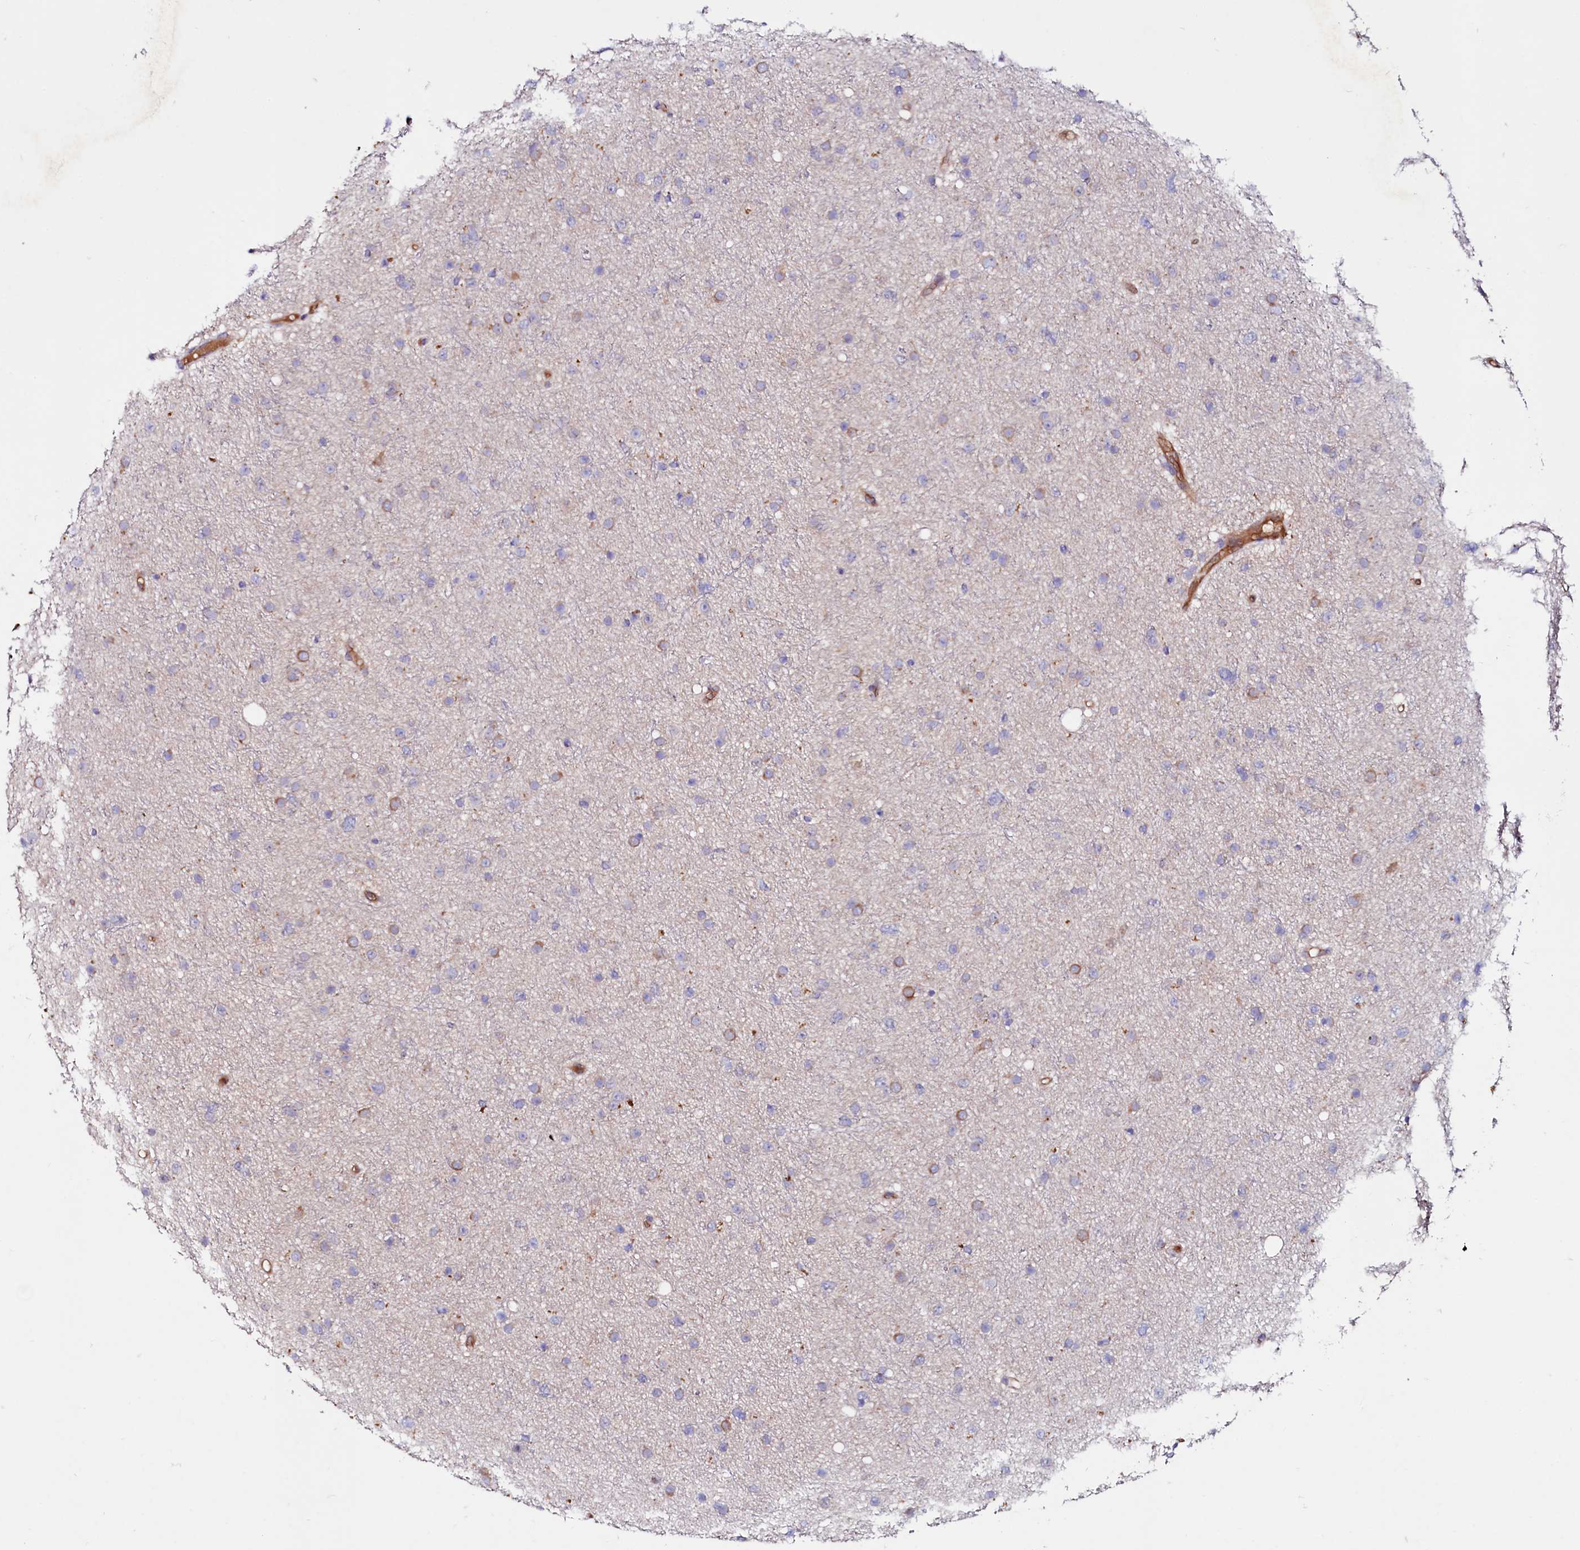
{"staining": {"intensity": "negative", "quantity": "none", "location": "none"}, "tissue": "glioma", "cell_type": "Tumor cells", "image_type": "cancer", "snomed": [{"axis": "morphology", "description": "Glioma, malignant, Low grade"}, {"axis": "topography", "description": "Cerebral cortex"}], "caption": "Immunohistochemistry (IHC) photomicrograph of neoplastic tissue: glioma stained with DAB shows no significant protein expression in tumor cells.", "gene": "IL17RD", "patient": {"sex": "female", "age": 39}}